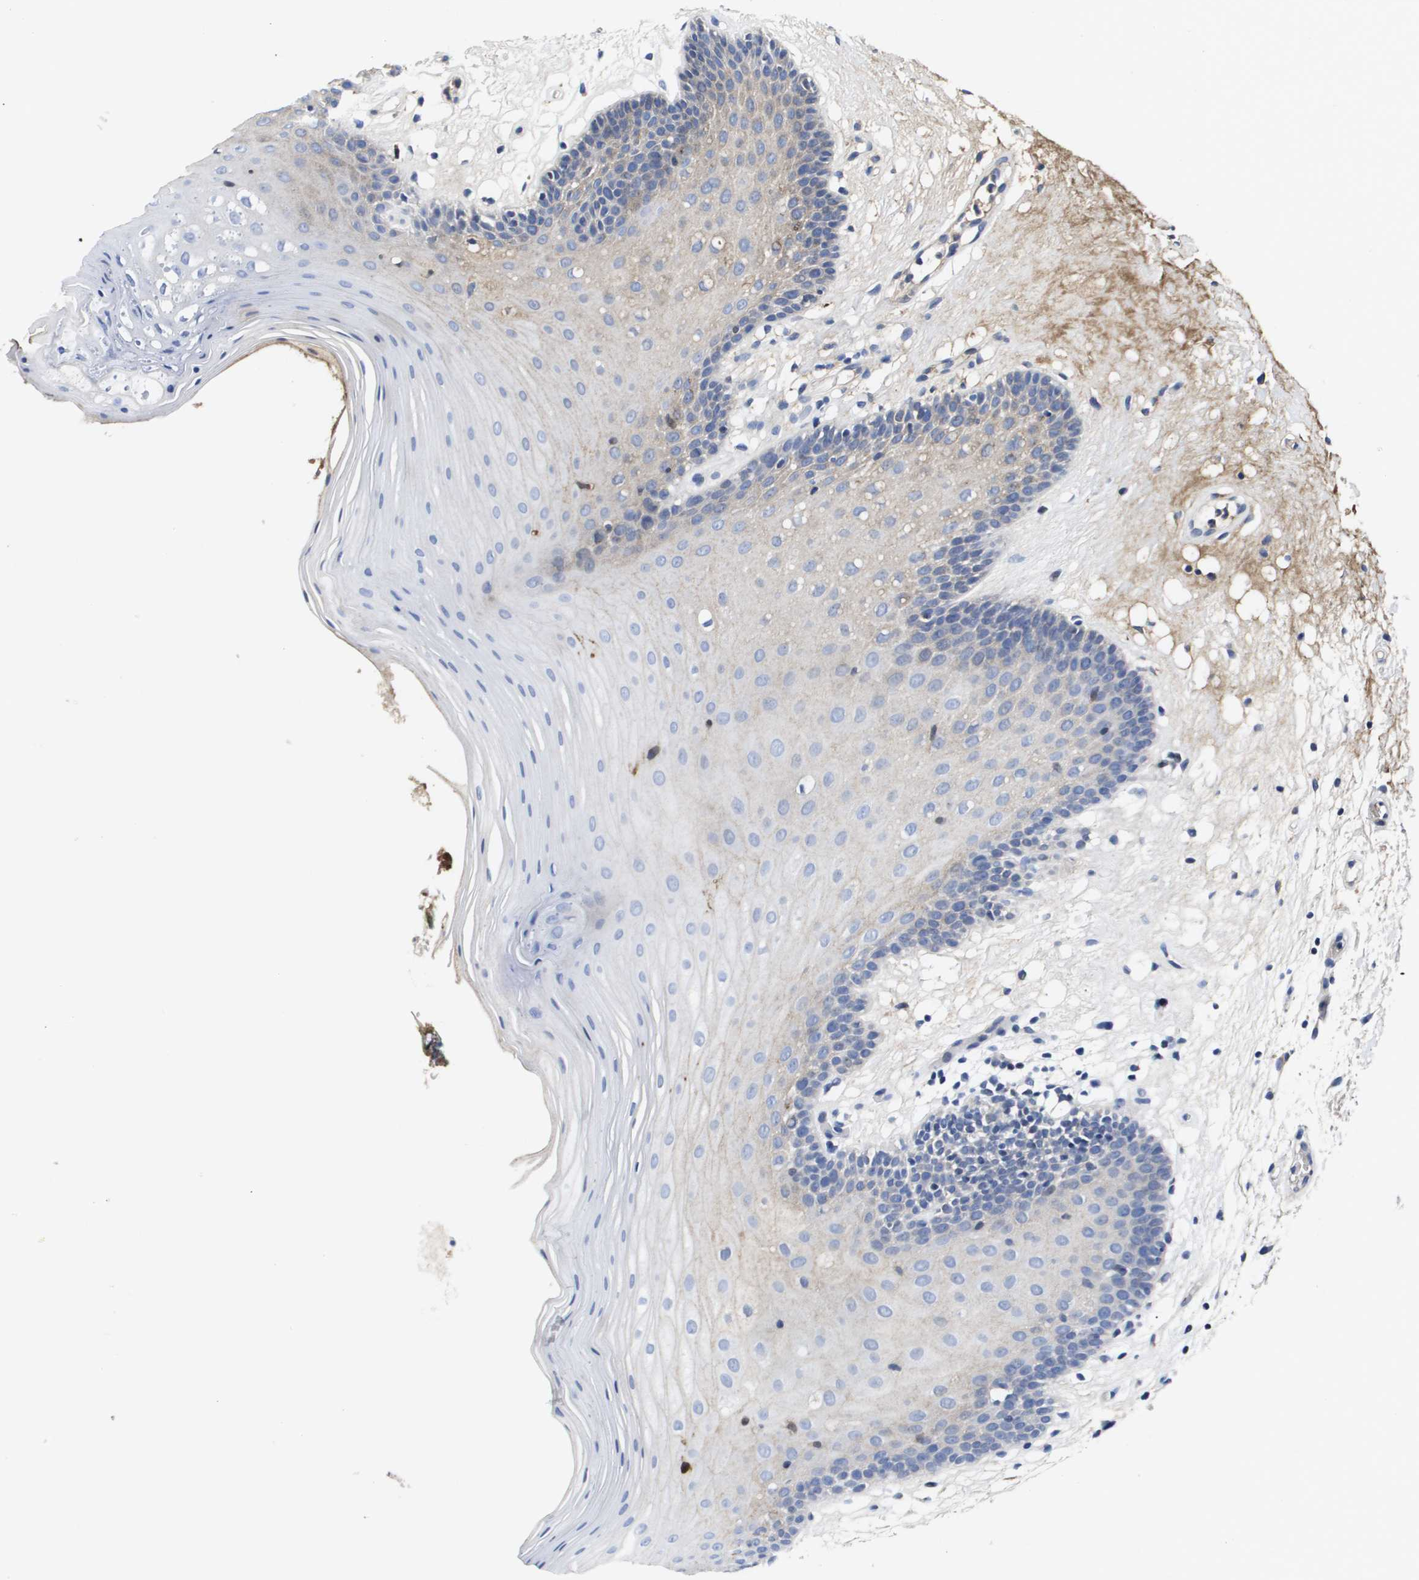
{"staining": {"intensity": "weak", "quantity": "<25%", "location": "cytoplasmic/membranous"}, "tissue": "oral mucosa", "cell_type": "Squamous epithelial cells", "image_type": "normal", "snomed": [{"axis": "morphology", "description": "Normal tissue, NOS"}, {"axis": "morphology", "description": "Squamous cell carcinoma, NOS"}, {"axis": "topography", "description": "Skeletal muscle"}, {"axis": "topography", "description": "Oral tissue"}, {"axis": "topography", "description": "Head-Neck"}], "caption": "Micrograph shows no significant protein positivity in squamous epithelial cells of benign oral mucosa.", "gene": "SERPINC1", "patient": {"sex": "male", "age": 71}}